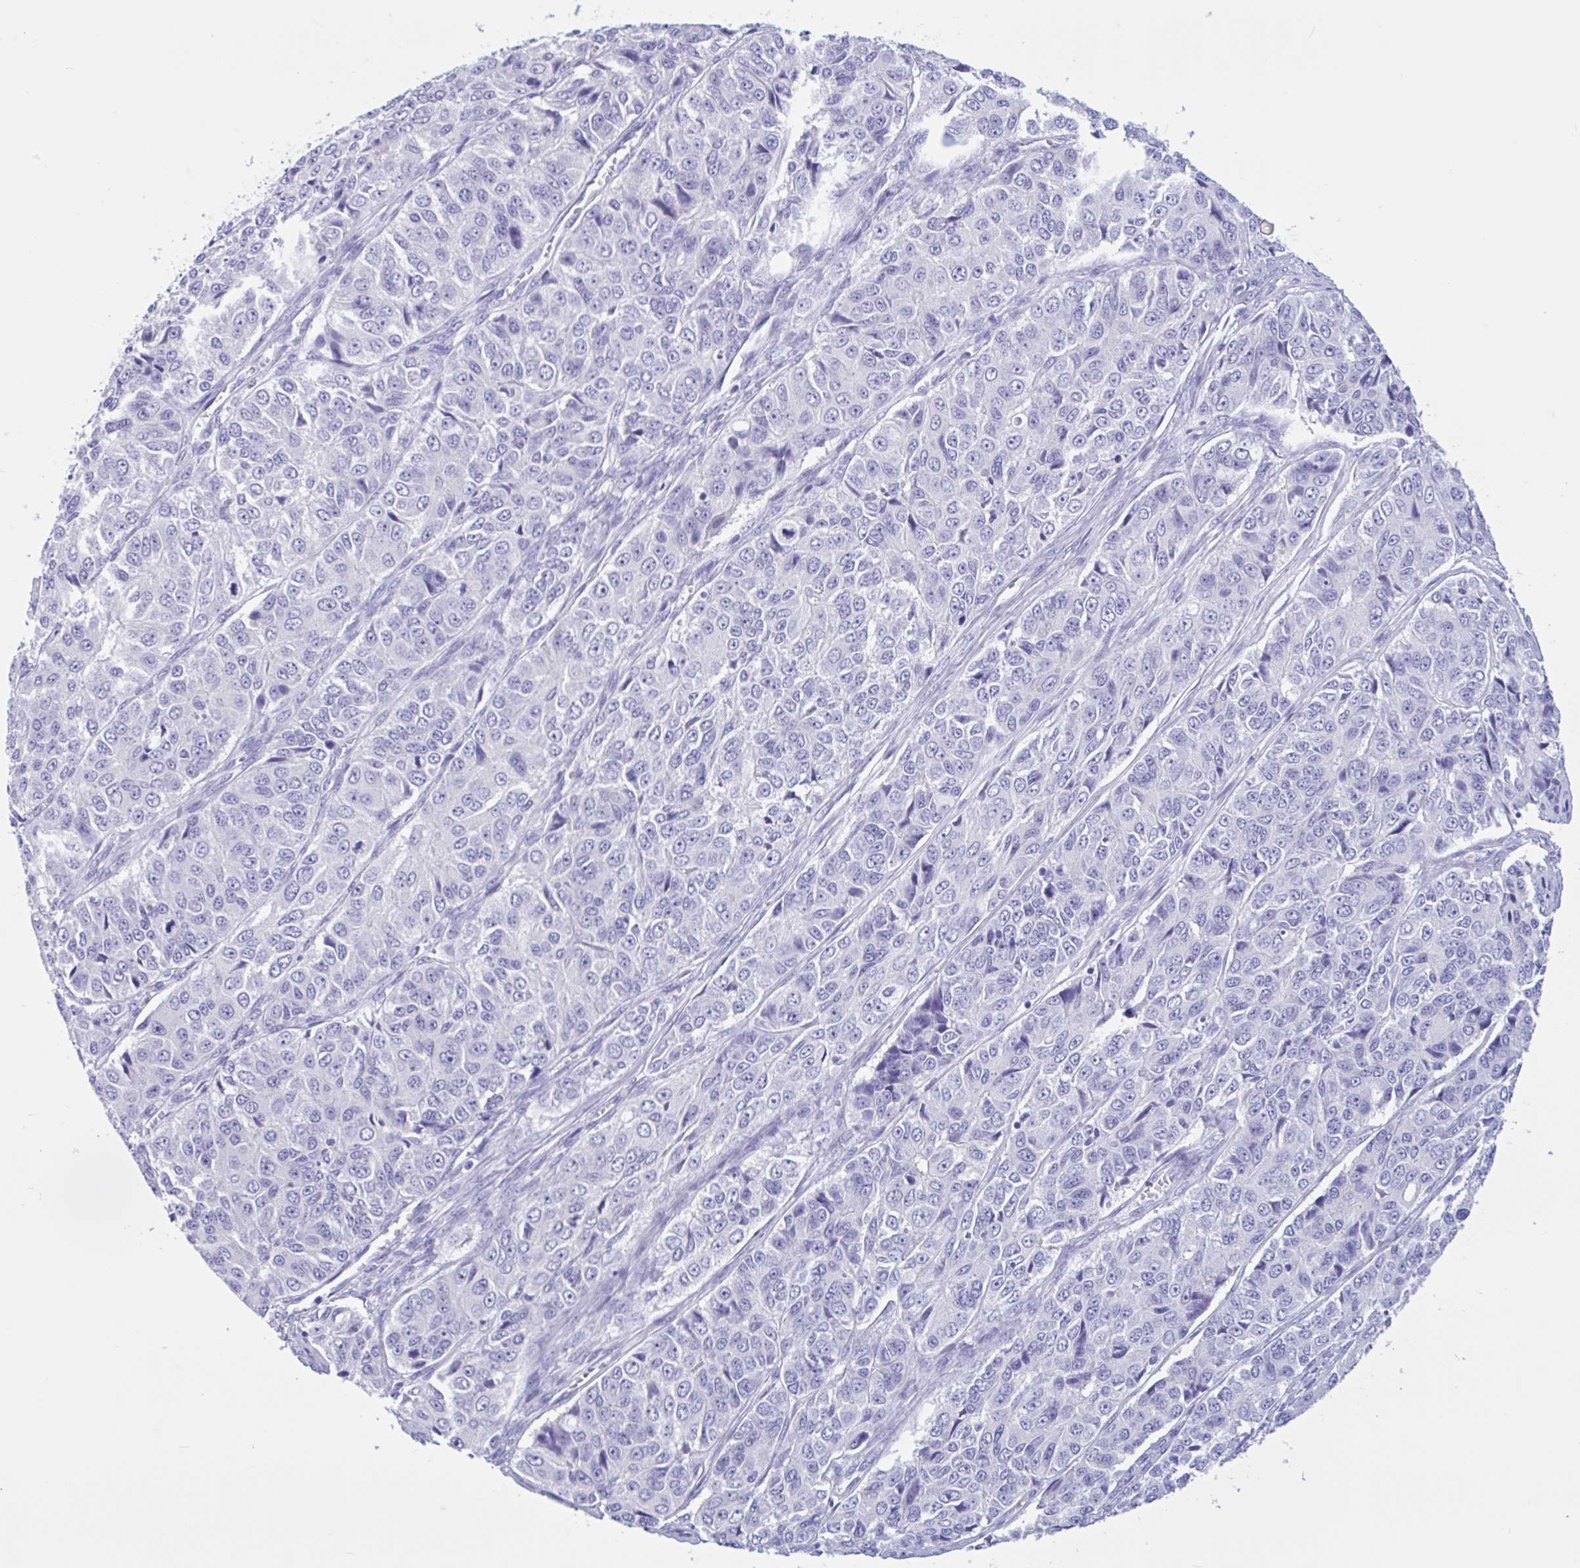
{"staining": {"intensity": "negative", "quantity": "none", "location": "none"}, "tissue": "ovarian cancer", "cell_type": "Tumor cells", "image_type": "cancer", "snomed": [{"axis": "morphology", "description": "Carcinoma, endometroid"}, {"axis": "topography", "description": "Ovary"}], "caption": "A histopathology image of human endometroid carcinoma (ovarian) is negative for staining in tumor cells. The staining is performed using DAB brown chromogen with nuclei counter-stained in using hematoxylin.", "gene": "OR4N4", "patient": {"sex": "female", "age": 51}}